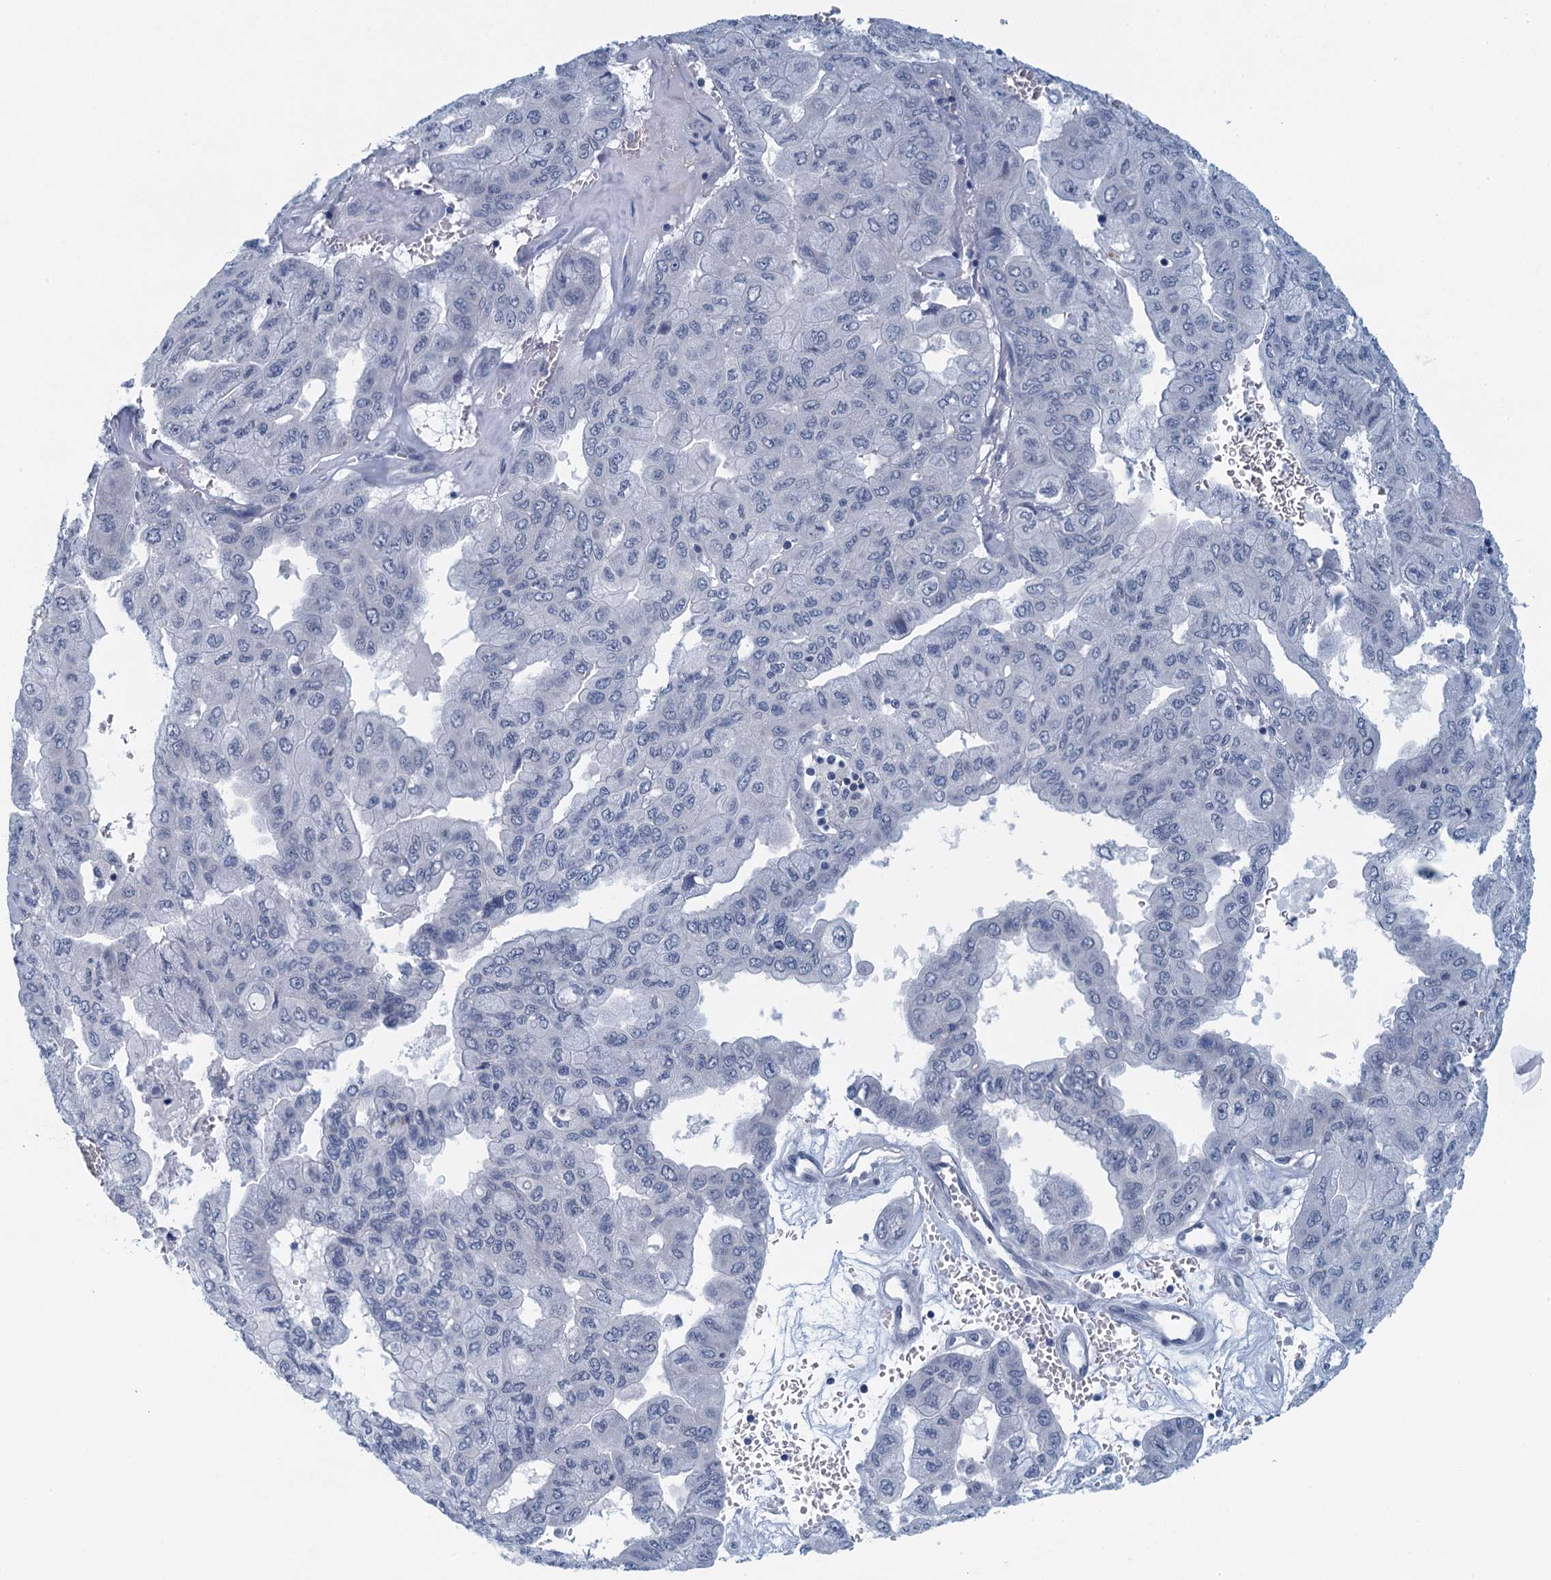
{"staining": {"intensity": "negative", "quantity": "none", "location": "none"}, "tissue": "pancreatic cancer", "cell_type": "Tumor cells", "image_type": "cancer", "snomed": [{"axis": "morphology", "description": "Adenocarcinoma, NOS"}, {"axis": "topography", "description": "Pancreas"}], "caption": "This is an immunohistochemistry micrograph of pancreatic adenocarcinoma. There is no expression in tumor cells.", "gene": "ENSG00000131152", "patient": {"sex": "male", "age": 51}}